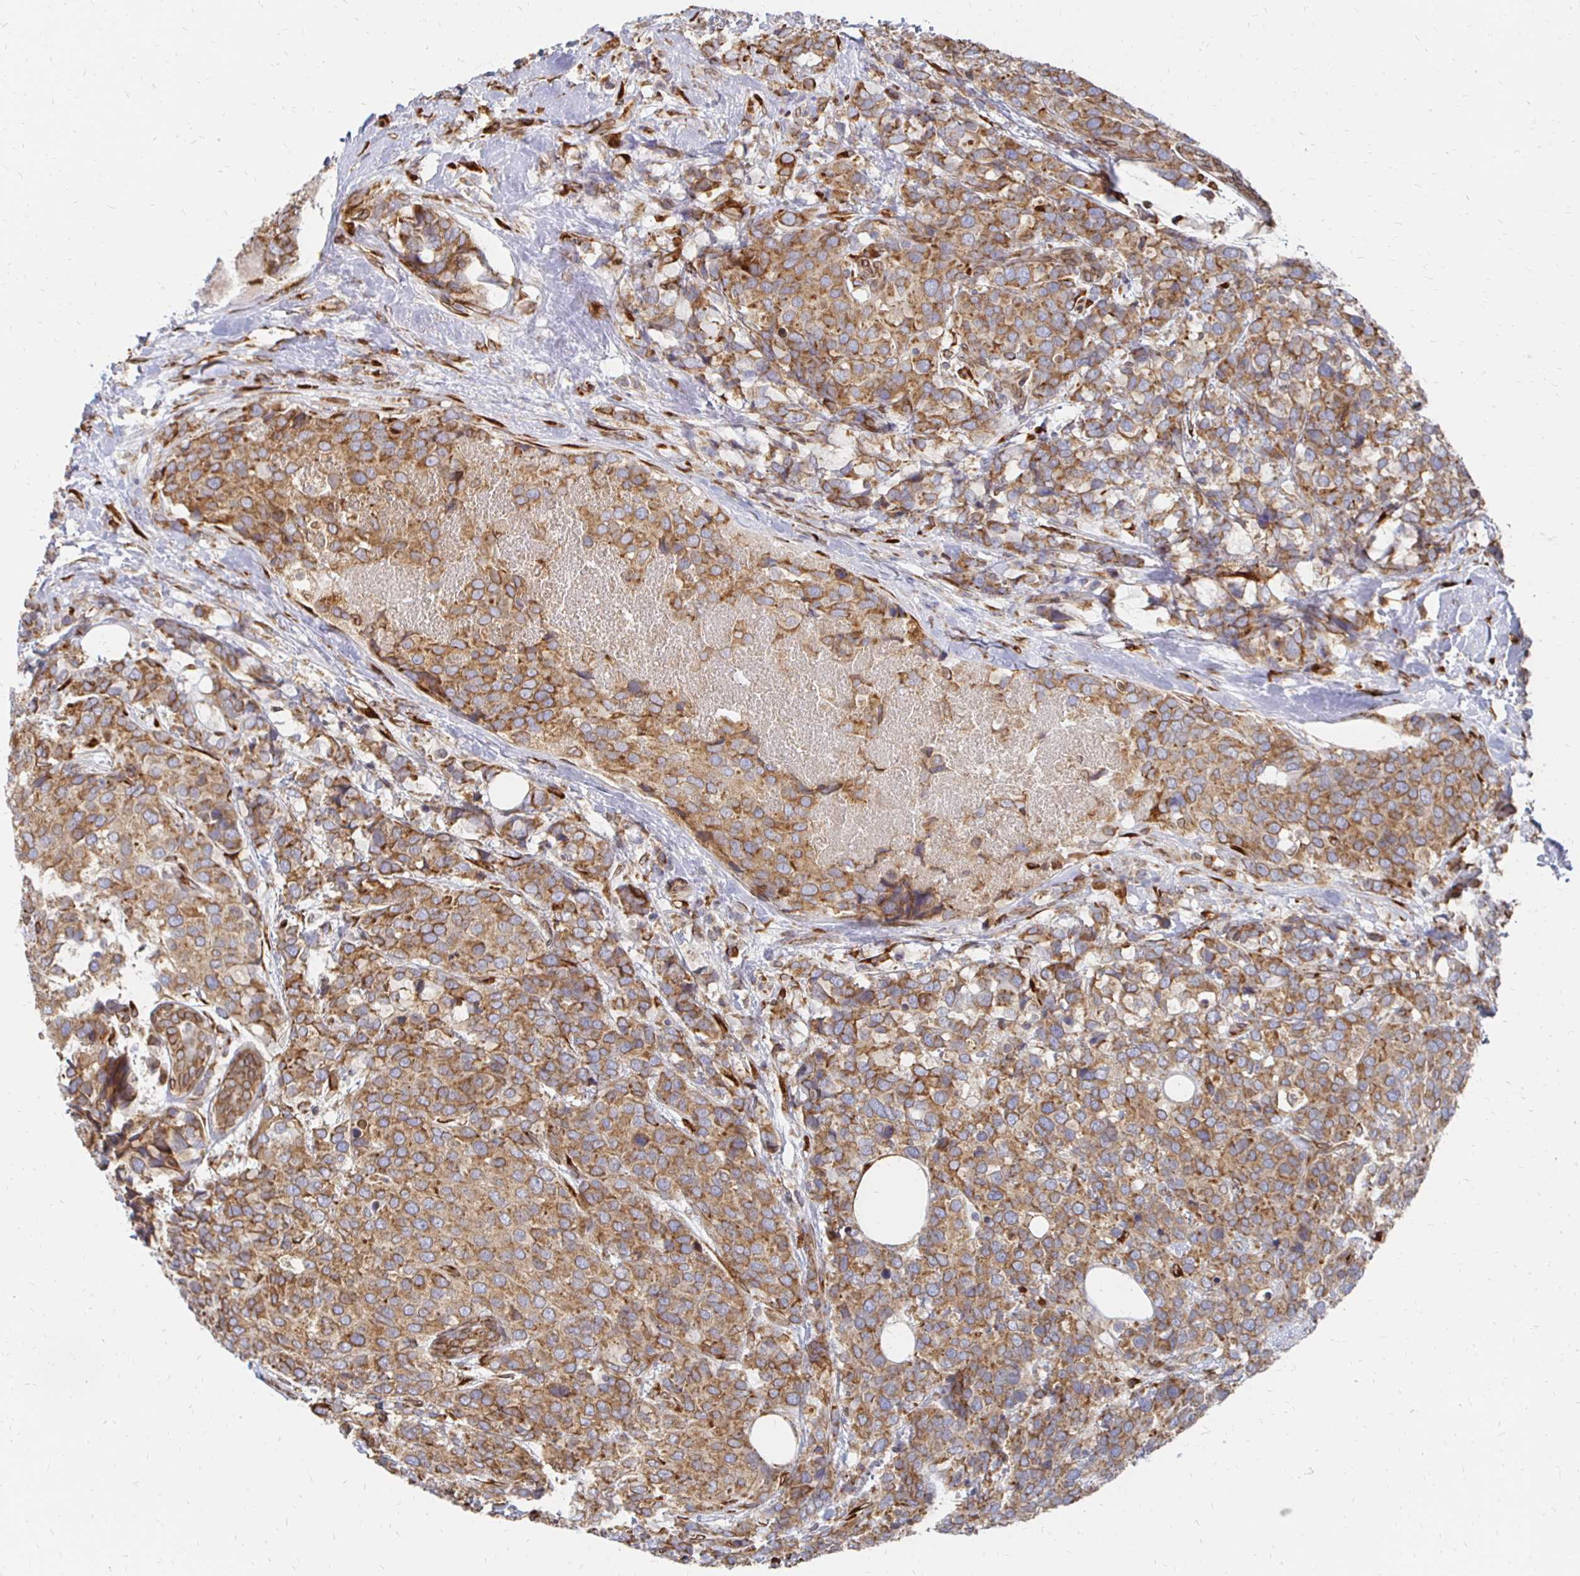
{"staining": {"intensity": "moderate", "quantity": ">75%", "location": "cytoplasmic/membranous"}, "tissue": "breast cancer", "cell_type": "Tumor cells", "image_type": "cancer", "snomed": [{"axis": "morphology", "description": "Lobular carcinoma"}, {"axis": "topography", "description": "Breast"}], "caption": "High-magnification brightfield microscopy of lobular carcinoma (breast) stained with DAB (brown) and counterstained with hematoxylin (blue). tumor cells exhibit moderate cytoplasmic/membranous expression is appreciated in approximately>75% of cells. Using DAB (brown) and hematoxylin (blue) stains, captured at high magnification using brightfield microscopy.", "gene": "PELI3", "patient": {"sex": "female", "age": 59}}